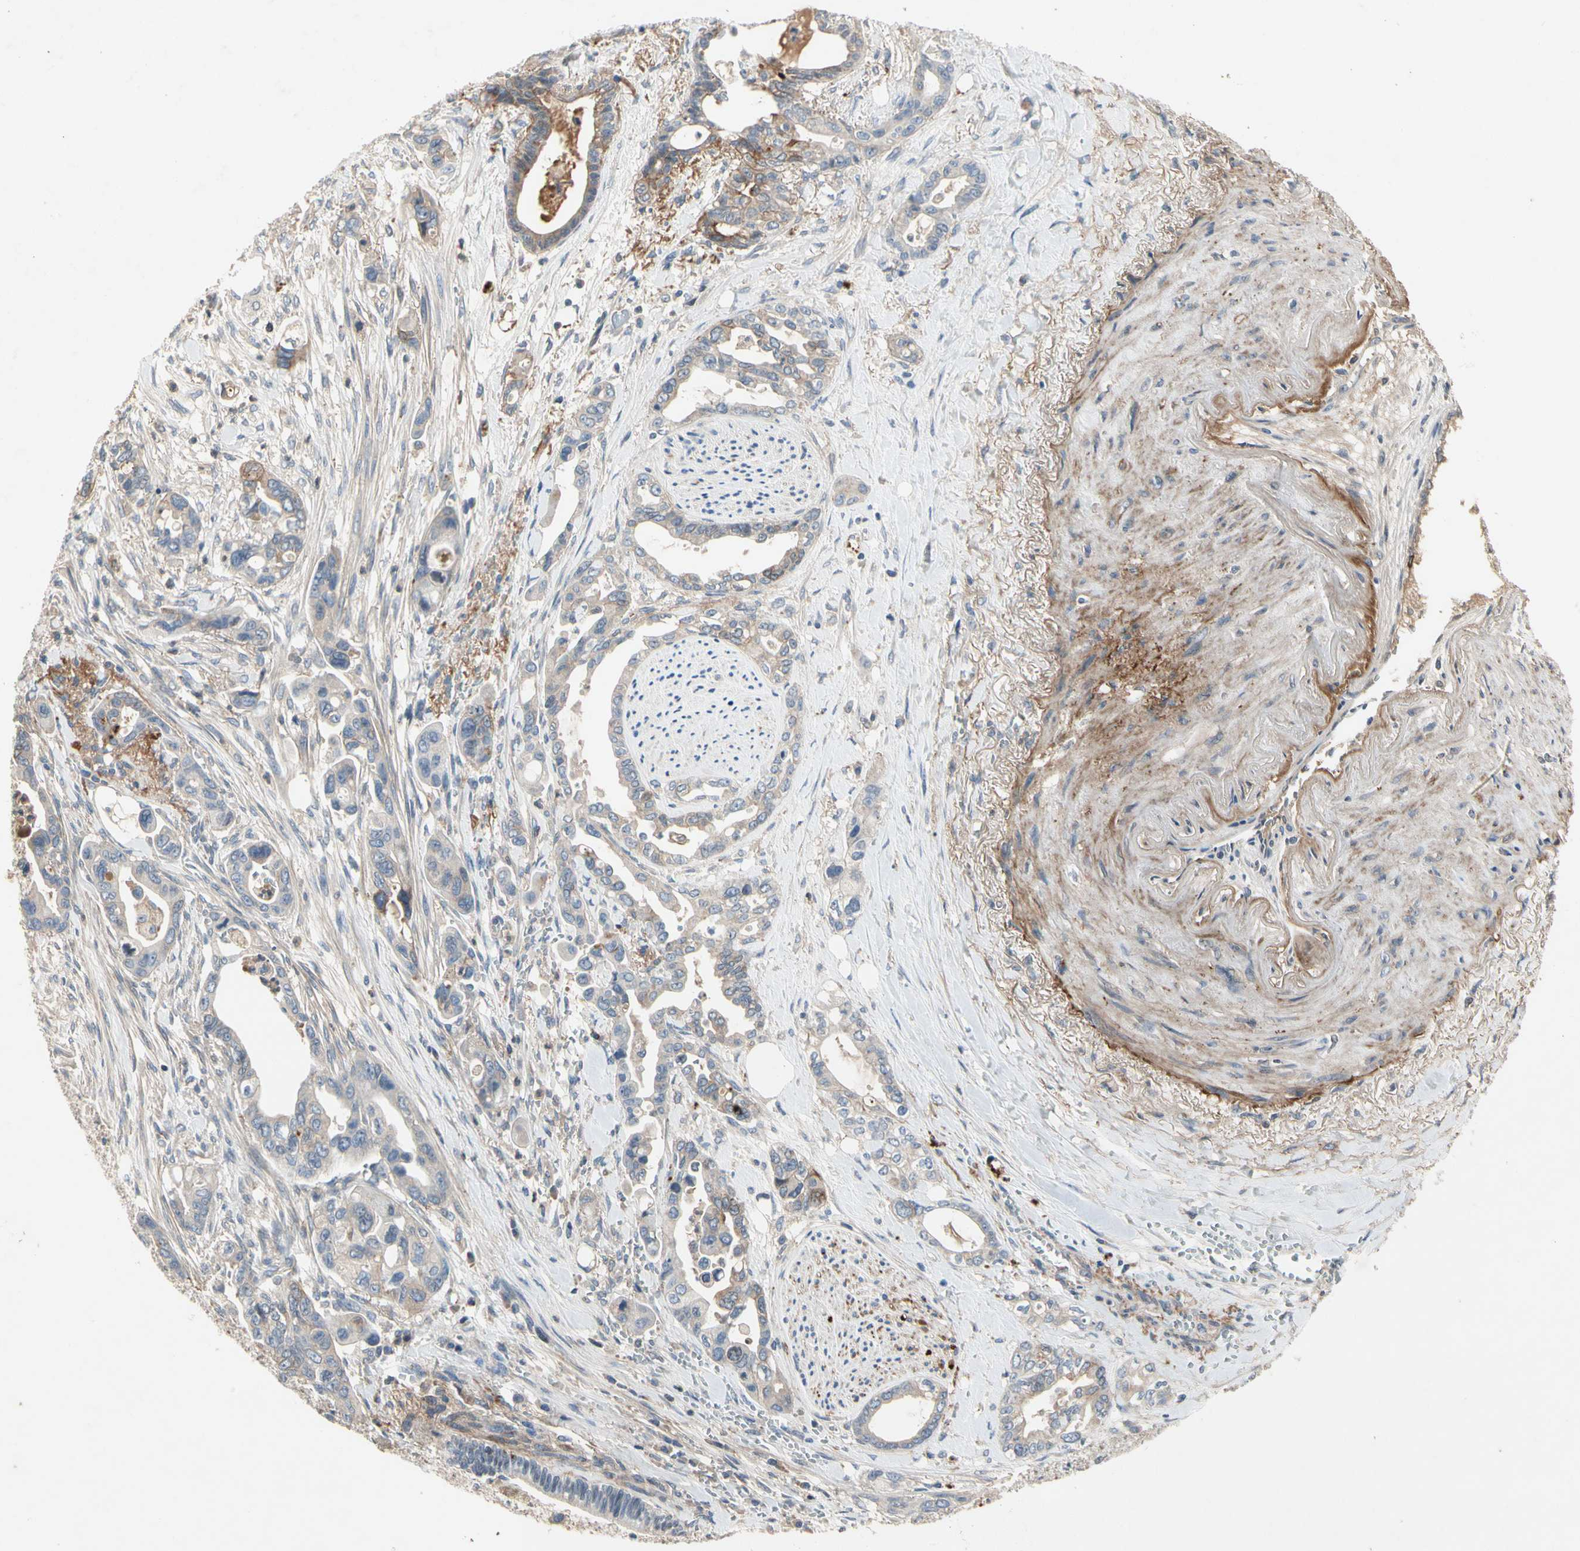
{"staining": {"intensity": "moderate", "quantity": "<25%", "location": "cytoplasmic/membranous"}, "tissue": "pancreatic cancer", "cell_type": "Tumor cells", "image_type": "cancer", "snomed": [{"axis": "morphology", "description": "Adenocarcinoma, NOS"}, {"axis": "topography", "description": "Pancreas"}], "caption": "Protein staining of adenocarcinoma (pancreatic) tissue reveals moderate cytoplasmic/membranous expression in about <25% of tumor cells.", "gene": "CRTAC1", "patient": {"sex": "male", "age": 70}}